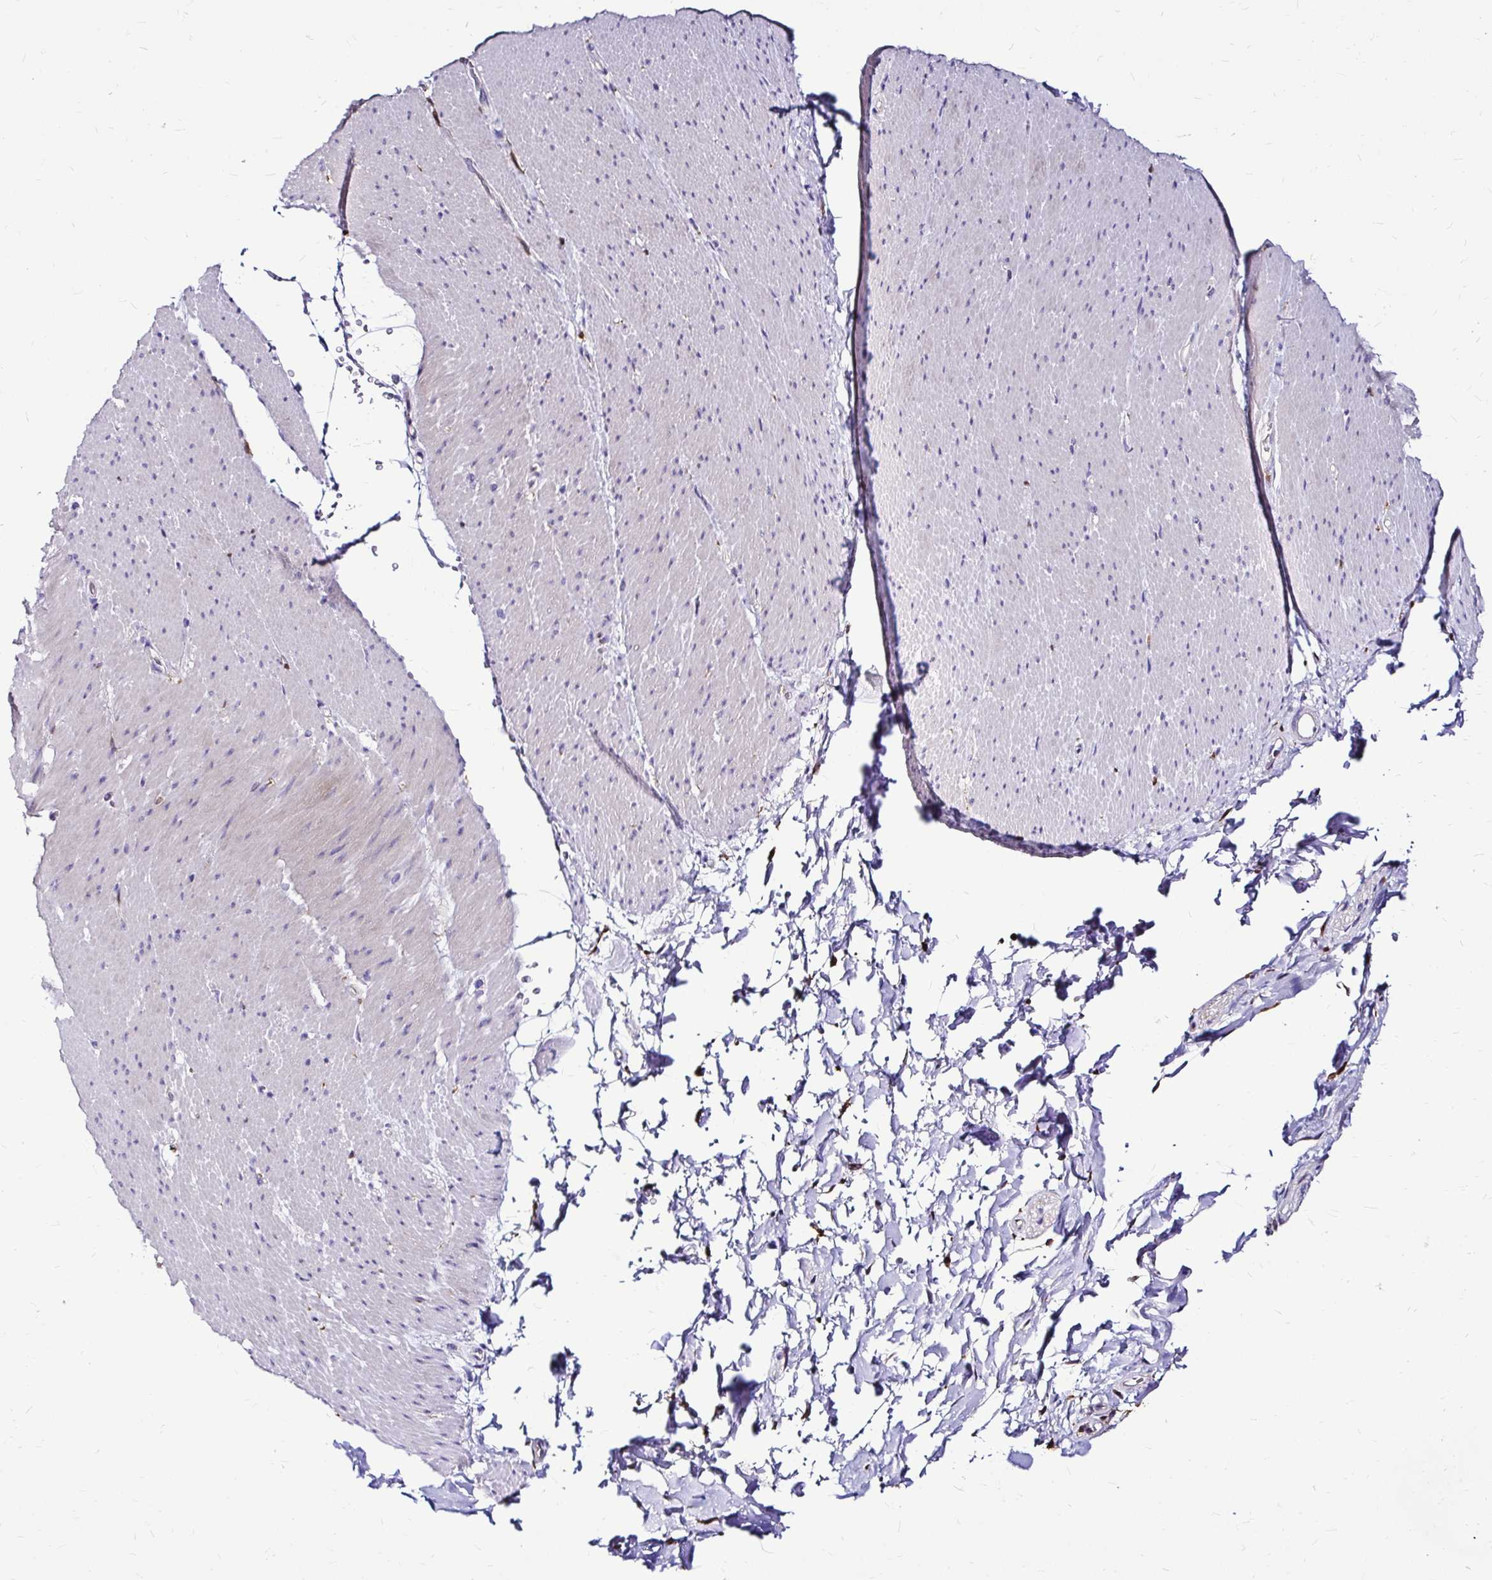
{"staining": {"intensity": "negative", "quantity": "none", "location": "none"}, "tissue": "smooth muscle", "cell_type": "Smooth muscle cells", "image_type": "normal", "snomed": [{"axis": "morphology", "description": "Normal tissue, NOS"}, {"axis": "topography", "description": "Smooth muscle"}, {"axis": "topography", "description": "Rectum"}], "caption": "Immunohistochemistry (IHC) image of unremarkable smooth muscle: human smooth muscle stained with DAB (3,3'-diaminobenzidine) exhibits no significant protein positivity in smooth muscle cells. The staining is performed using DAB brown chromogen with nuclei counter-stained in using hematoxylin.", "gene": "IDH1", "patient": {"sex": "male", "age": 53}}